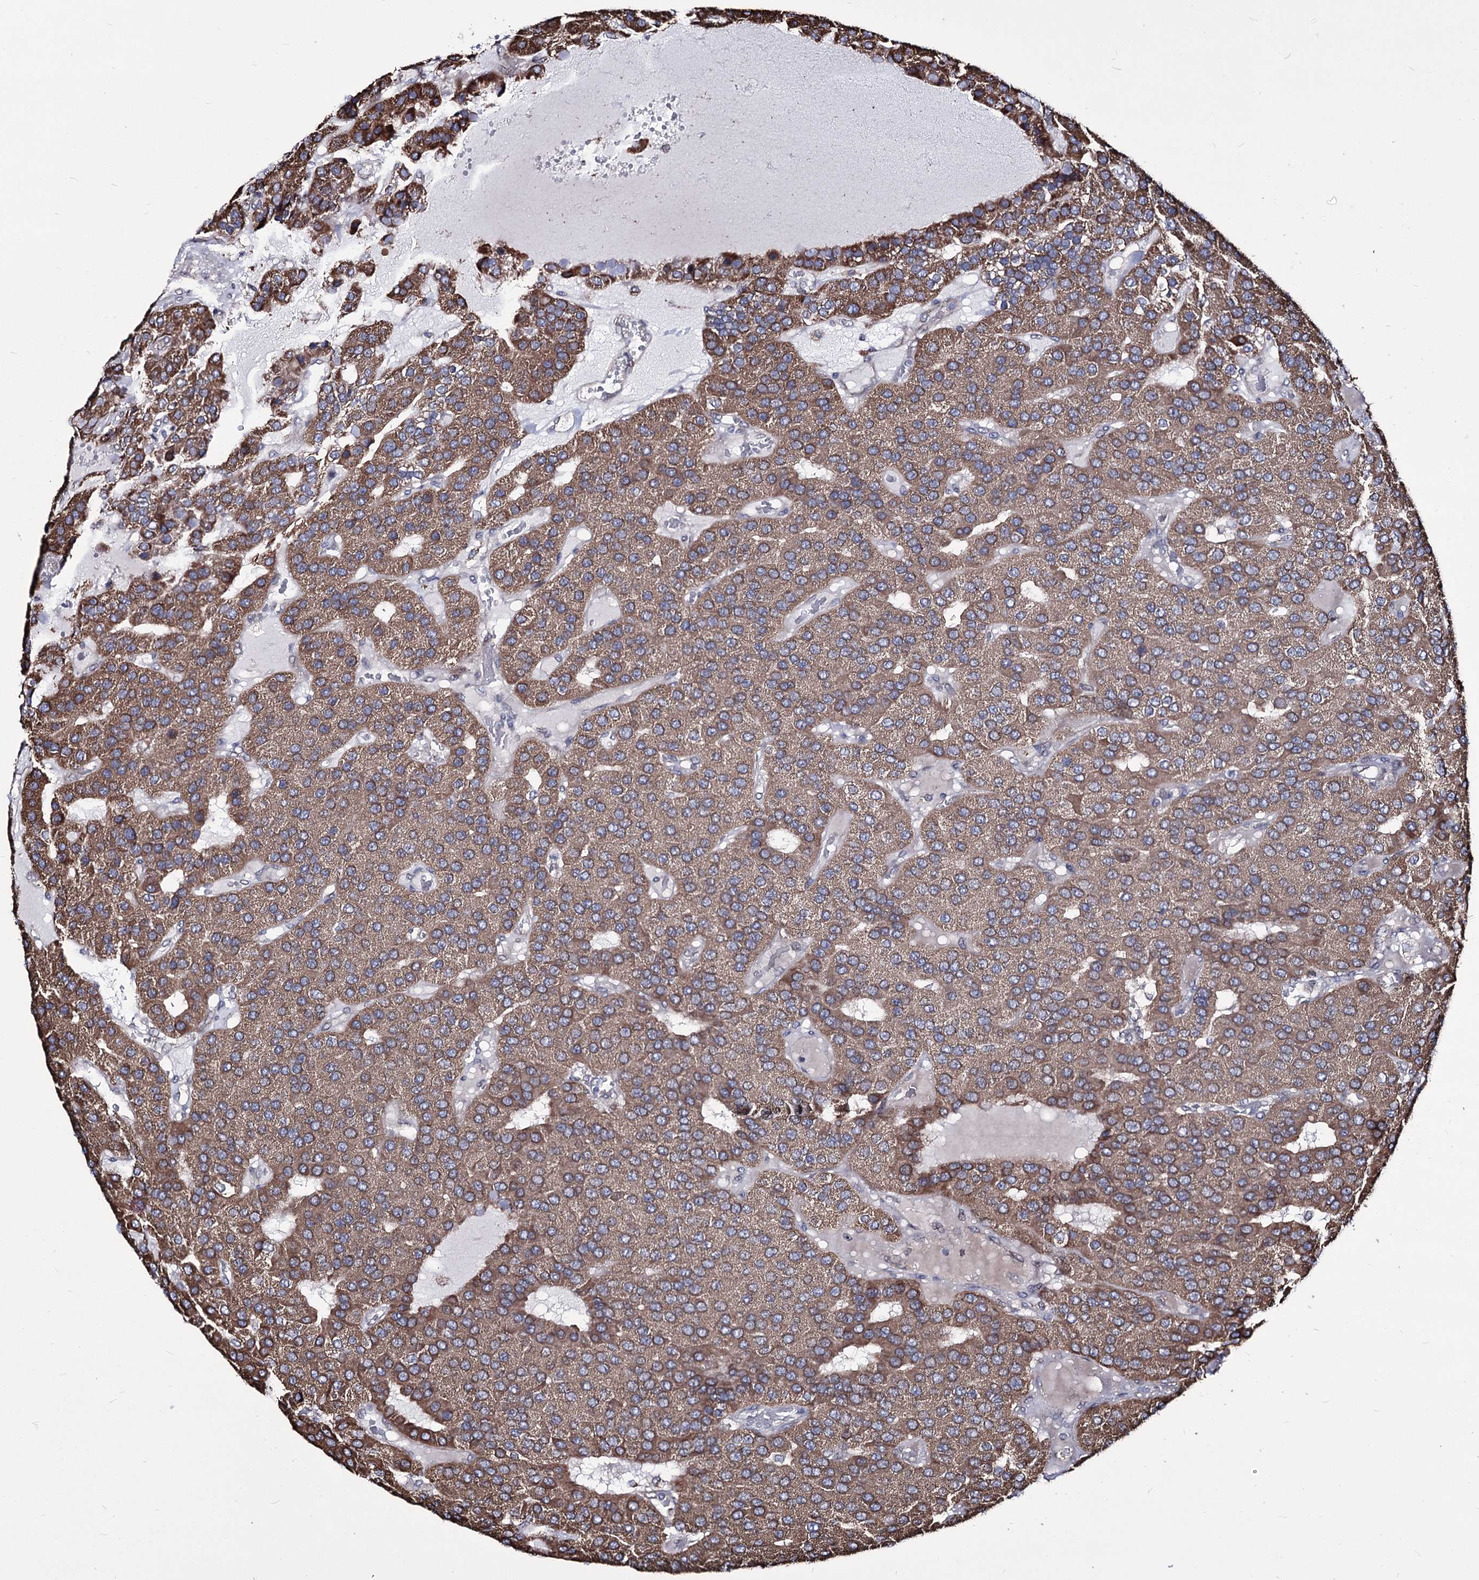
{"staining": {"intensity": "moderate", "quantity": ">75%", "location": "cytoplasmic/membranous"}, "tissue": "parathyroid gland", "cell_type": "Glandular cells", "image_type": "normal", "snomed": [{"axis": "morphology", "description": "Normal tissue, NOS"}, {"axis": "morphology", "description": "Adenoma, NOS"}, {"axis": "topography", "description": "Parathyroid gland"}], "caption": "Immunohistochemical staining of normal parathyroid gland exhibits moderate cytoplasmic/membranous protein positivity in approximately >75% of glandular cells. The protein of interest is shown in brown color, while the nuclei are stained blue.", "gene": "CREB3L4", "patient": {"sex": "female", "age": 86}}